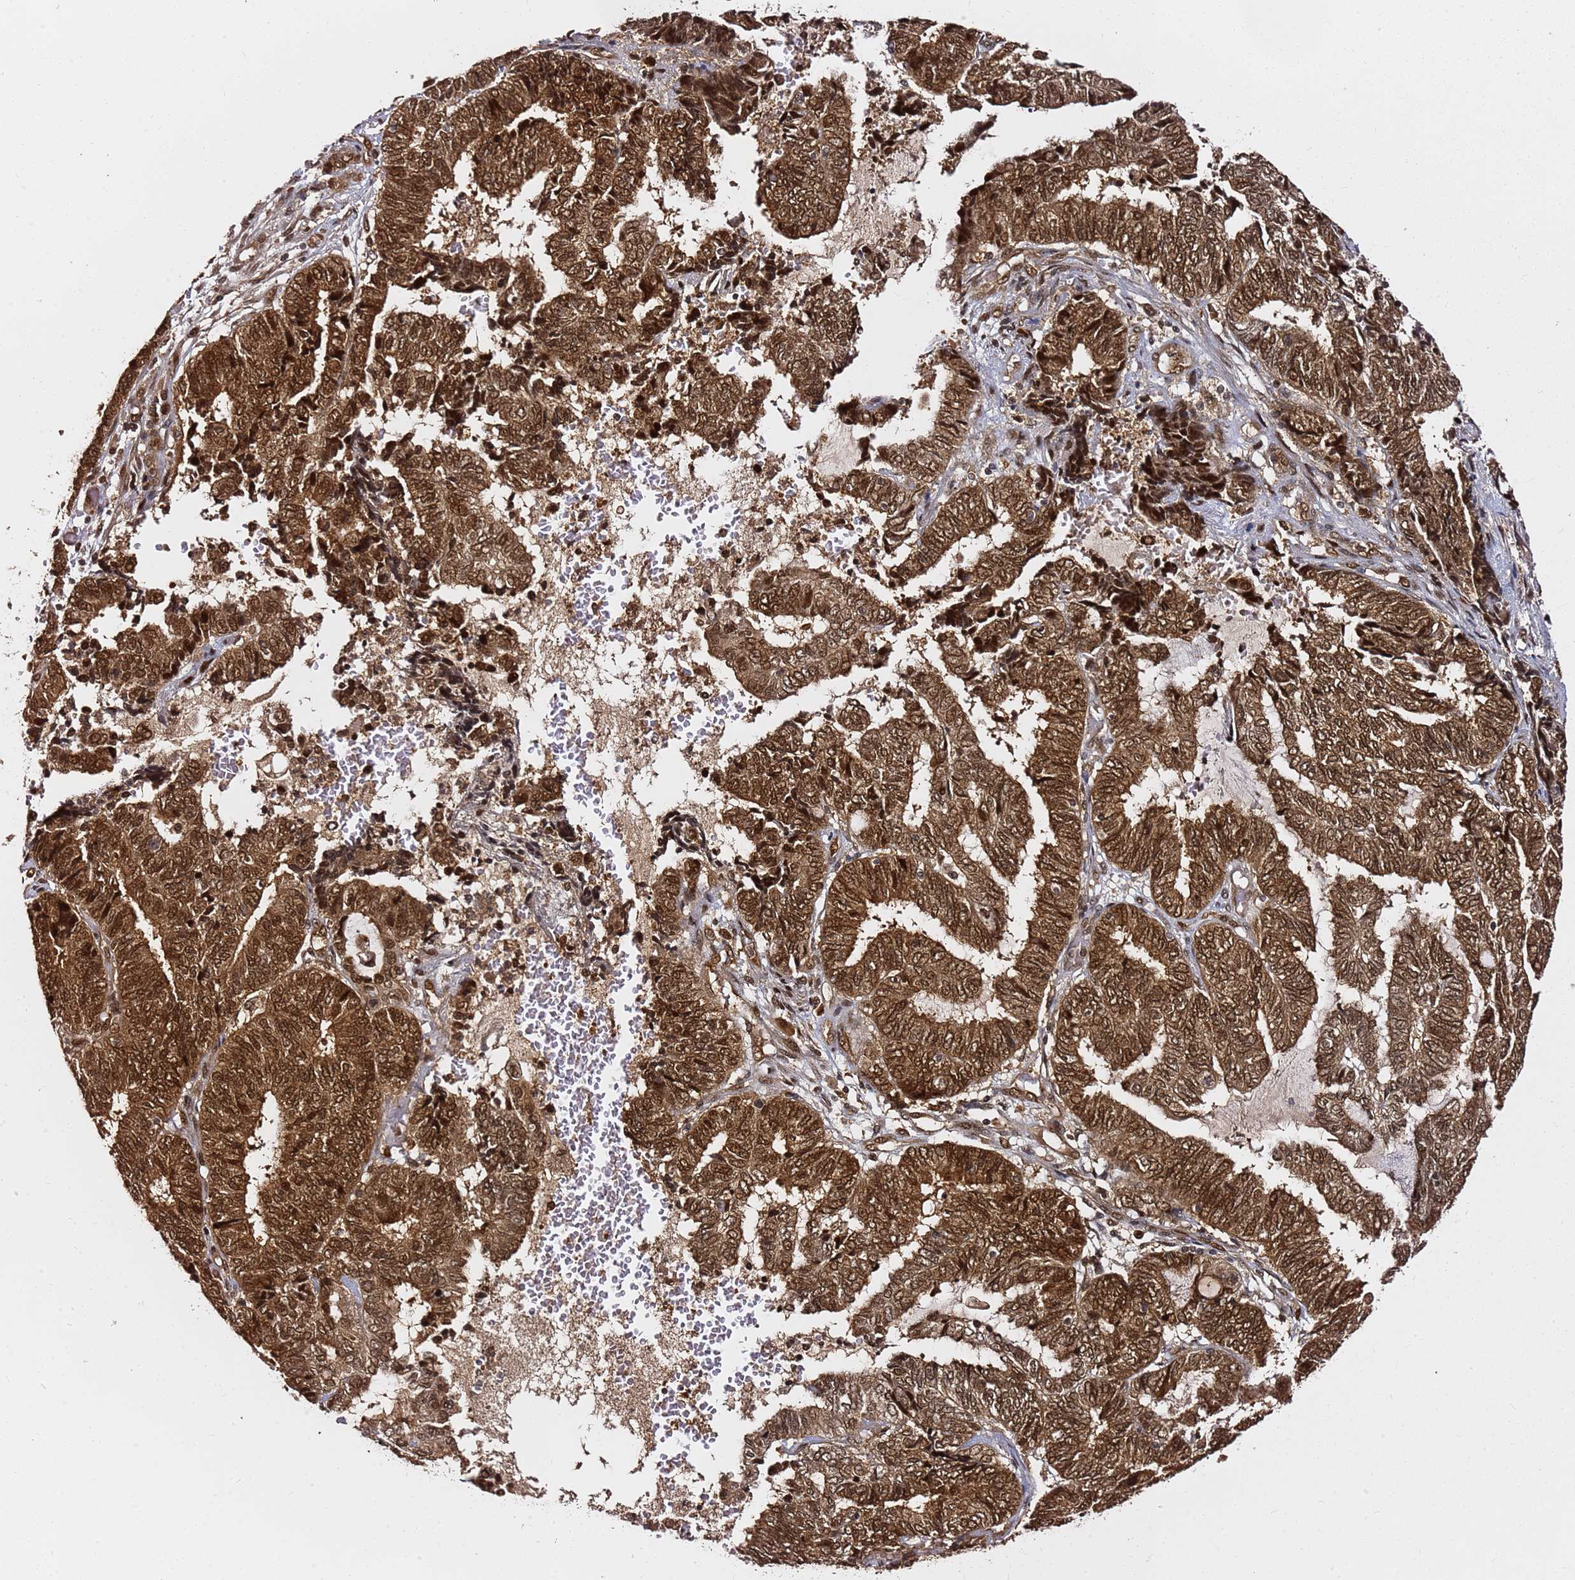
{"staining": {"intensity": "moderate", "quantity": ">75%", "location": "cytoplasmic/membranous,nuclear"}, "tissue": "endometrial cancer", "cell_type": "Tumor cells", "image_type": "cancer", "snomed": [{"axis": "morphology", "description": "Adenocarcinoma, NOS"}, {"axis": "topography", "description": "Uterus"}, {"axis": "topography", "description": "Endometrium"}], "caption": "A brown stain labels moderate cytoplasmic/membranous and nuclear staining of a protein in human adenocarcinoma (endometrial) tumor cells.", "gene": "RGS18", "patient": {"sex": "female", "age": 70}}